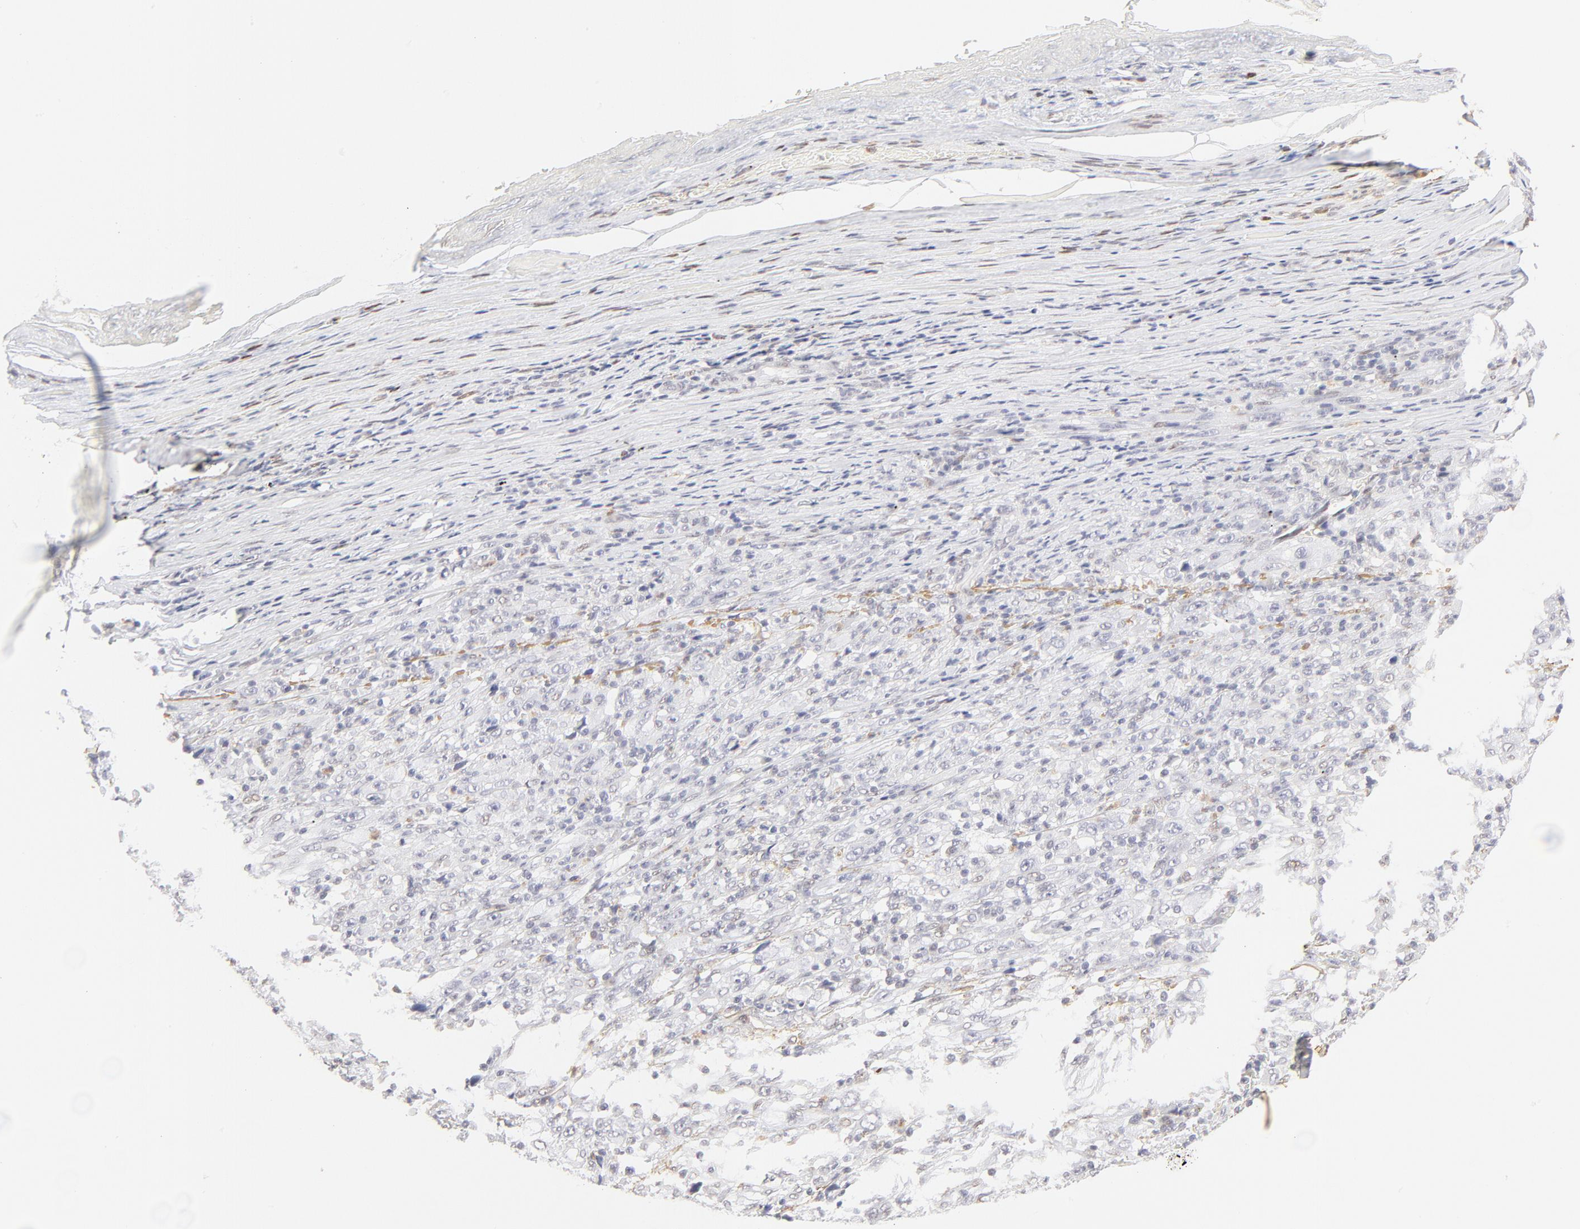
{"staining": {"intensity": "negative", "quantity": "none", "location": "none"}, "tissue": "melanoma", "cell_type": "Tumor cells", "image_type": "cancer", "snomed": [{"axis": "morphology", "description": "Malignant melanoma, Metastatic site"}, {"axis": "topography", "description": "Skin"}], "caption": "High magnification brightfield microscopy of melanoma stained with DAB (3,3'-diaminobenzidine) (brown) and counterstained with hematoxylin (blue): tumor cells show no significant expression. Brightfield microscopy of immunohistochemistry (IHC) stained with DAB (brown) and hematoxylin (blue), captured at high magnification.", "gene": "PBX1", "patient": {"sex": "female", "age": 56}}